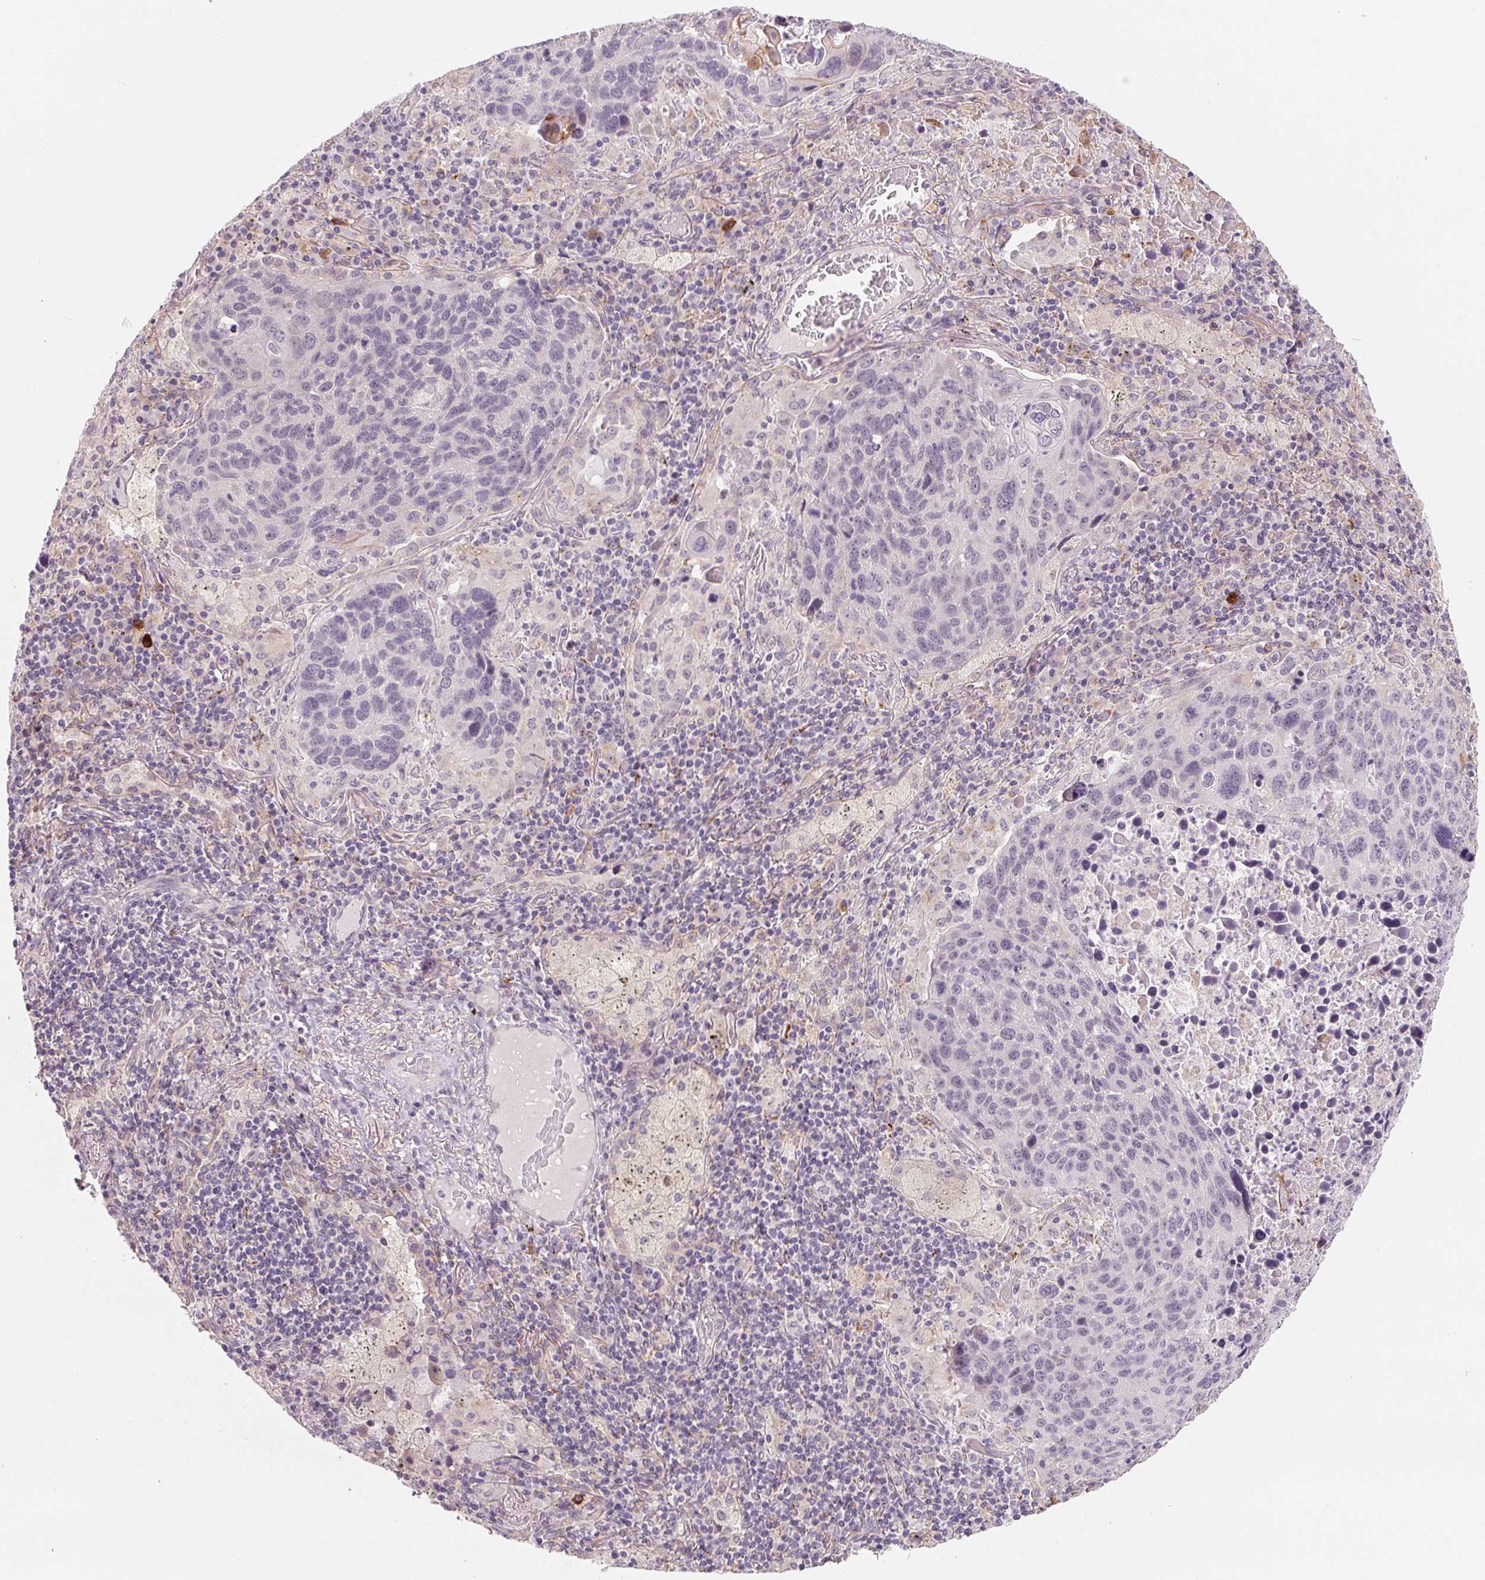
{"staining": {"intensity": "negative", "quantity": "none", "location": "none"}, "tissue": "lung cancer", "cell_type": "Tumor cells", "image_type": "cancer", "snomed": [{"axis": "morphology", "description": "Squamous cell carcinoma, NOS"}, {"axis": "topography", "description": "Lung"}], "caption": "Immunohistochemistry (IHC) micrograph of neoplastic tissue: lung cancer (squamous cell carcinoma) stained with DAB demonstrates no significant protein positivity in tumor cells.", "gene": "CFC1", "patient": {"sex": "male", "age": 68}}